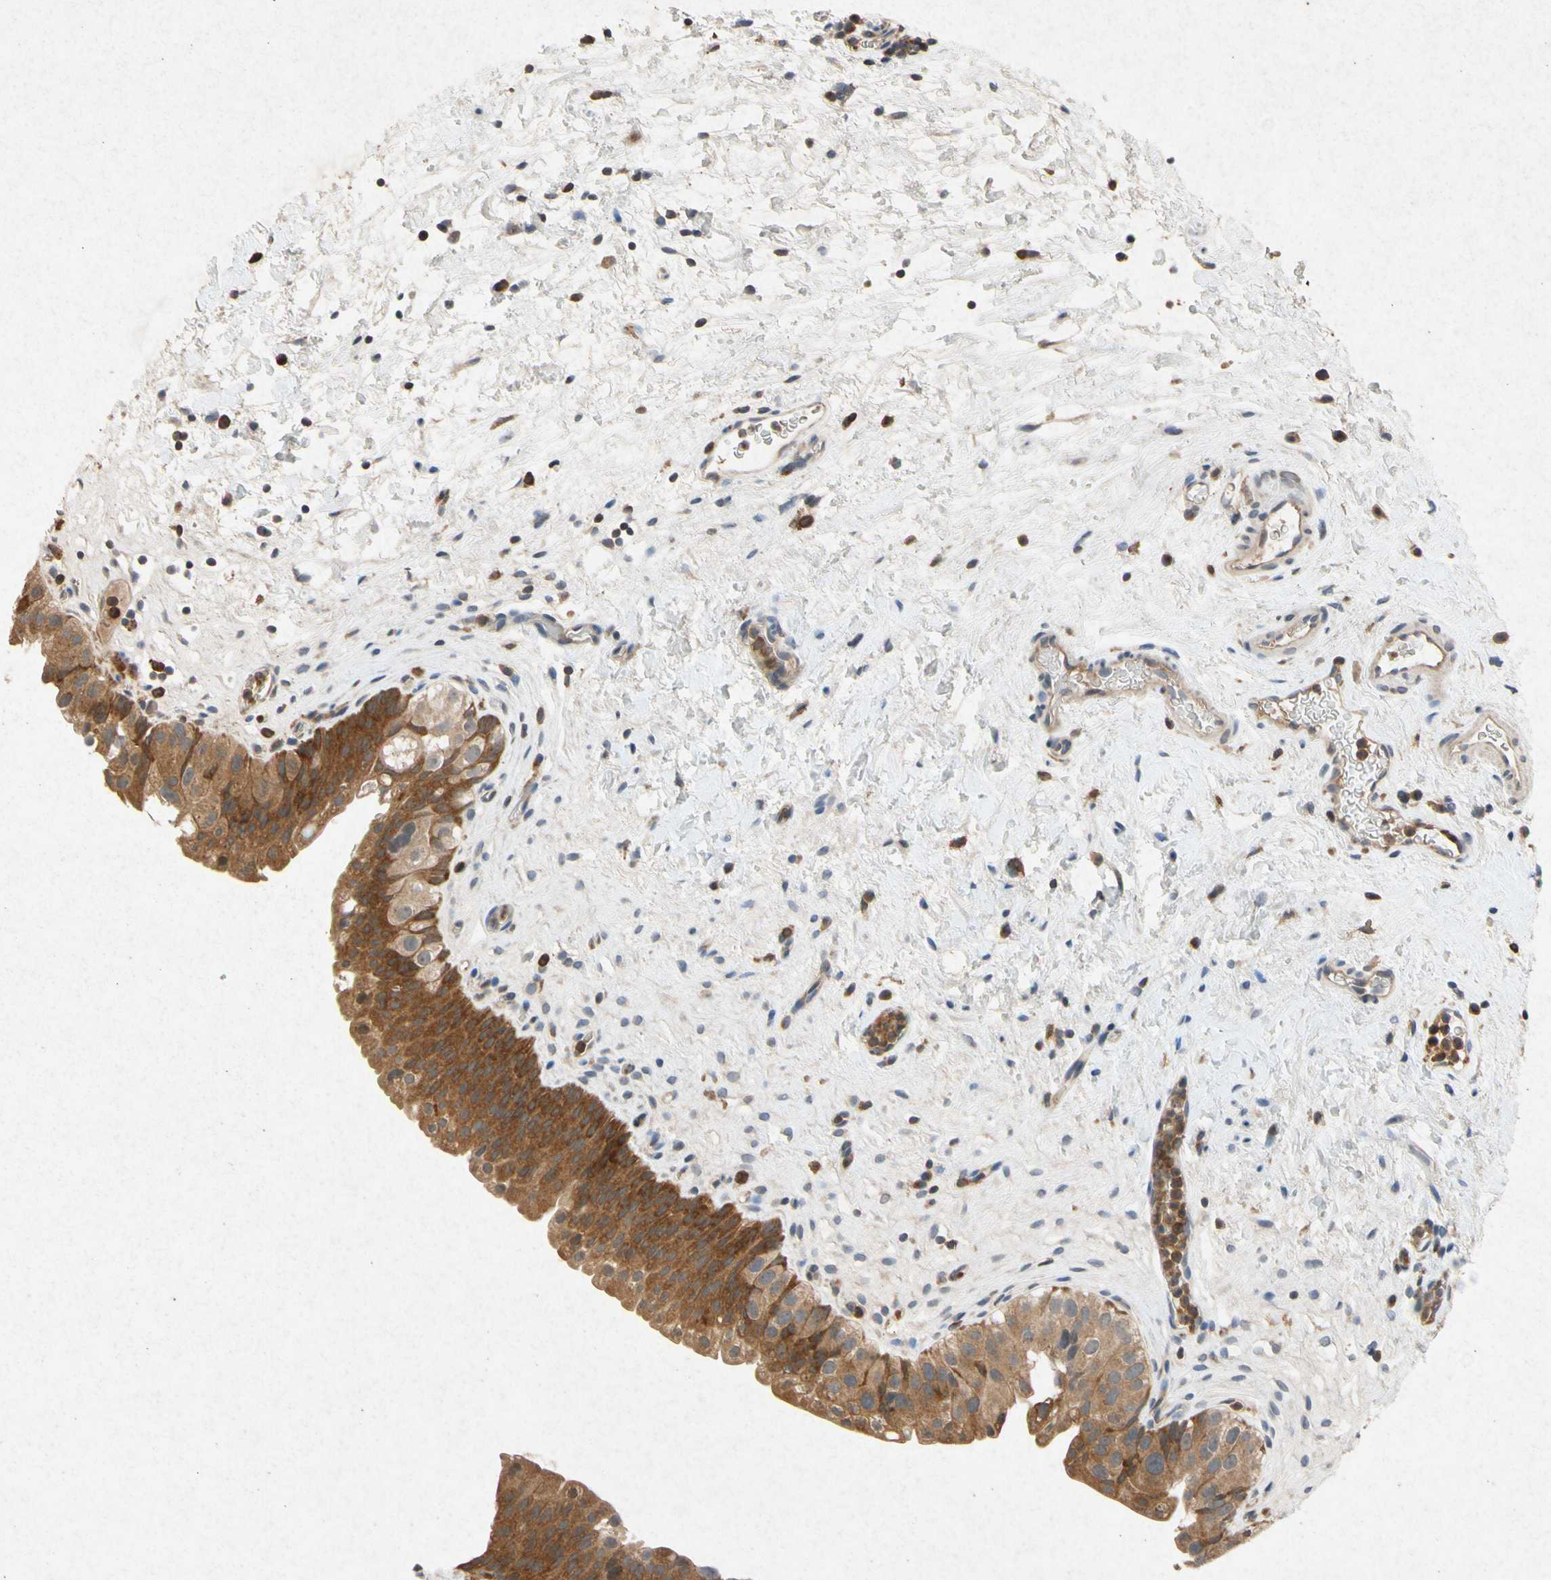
{"staining": {"intensity": "moderate", "quantity": ">75%", "location": "cytoplasmic/membranous"}, "tissue": "urinary bladder", "cell_type": "Urothelial cells", "image_type": "normal", "snomed": [{"axis": "morphology", "description": "Normal tissue, NOS"}, {"axis": "topography", "description": "Urinary bladder"}], "caption": "The micrograph shows staining of normal urinary bladder, revealing moderate cytoplasmic/membranous protein expression (brown color) within urothelial cells. (Stains: DAB in brown, nuclei in blue, Microscopy: brightfield microscopy at high magnification).", "gene": "RPS6KA1", "patient": {"sex": "female", "age": 64}}